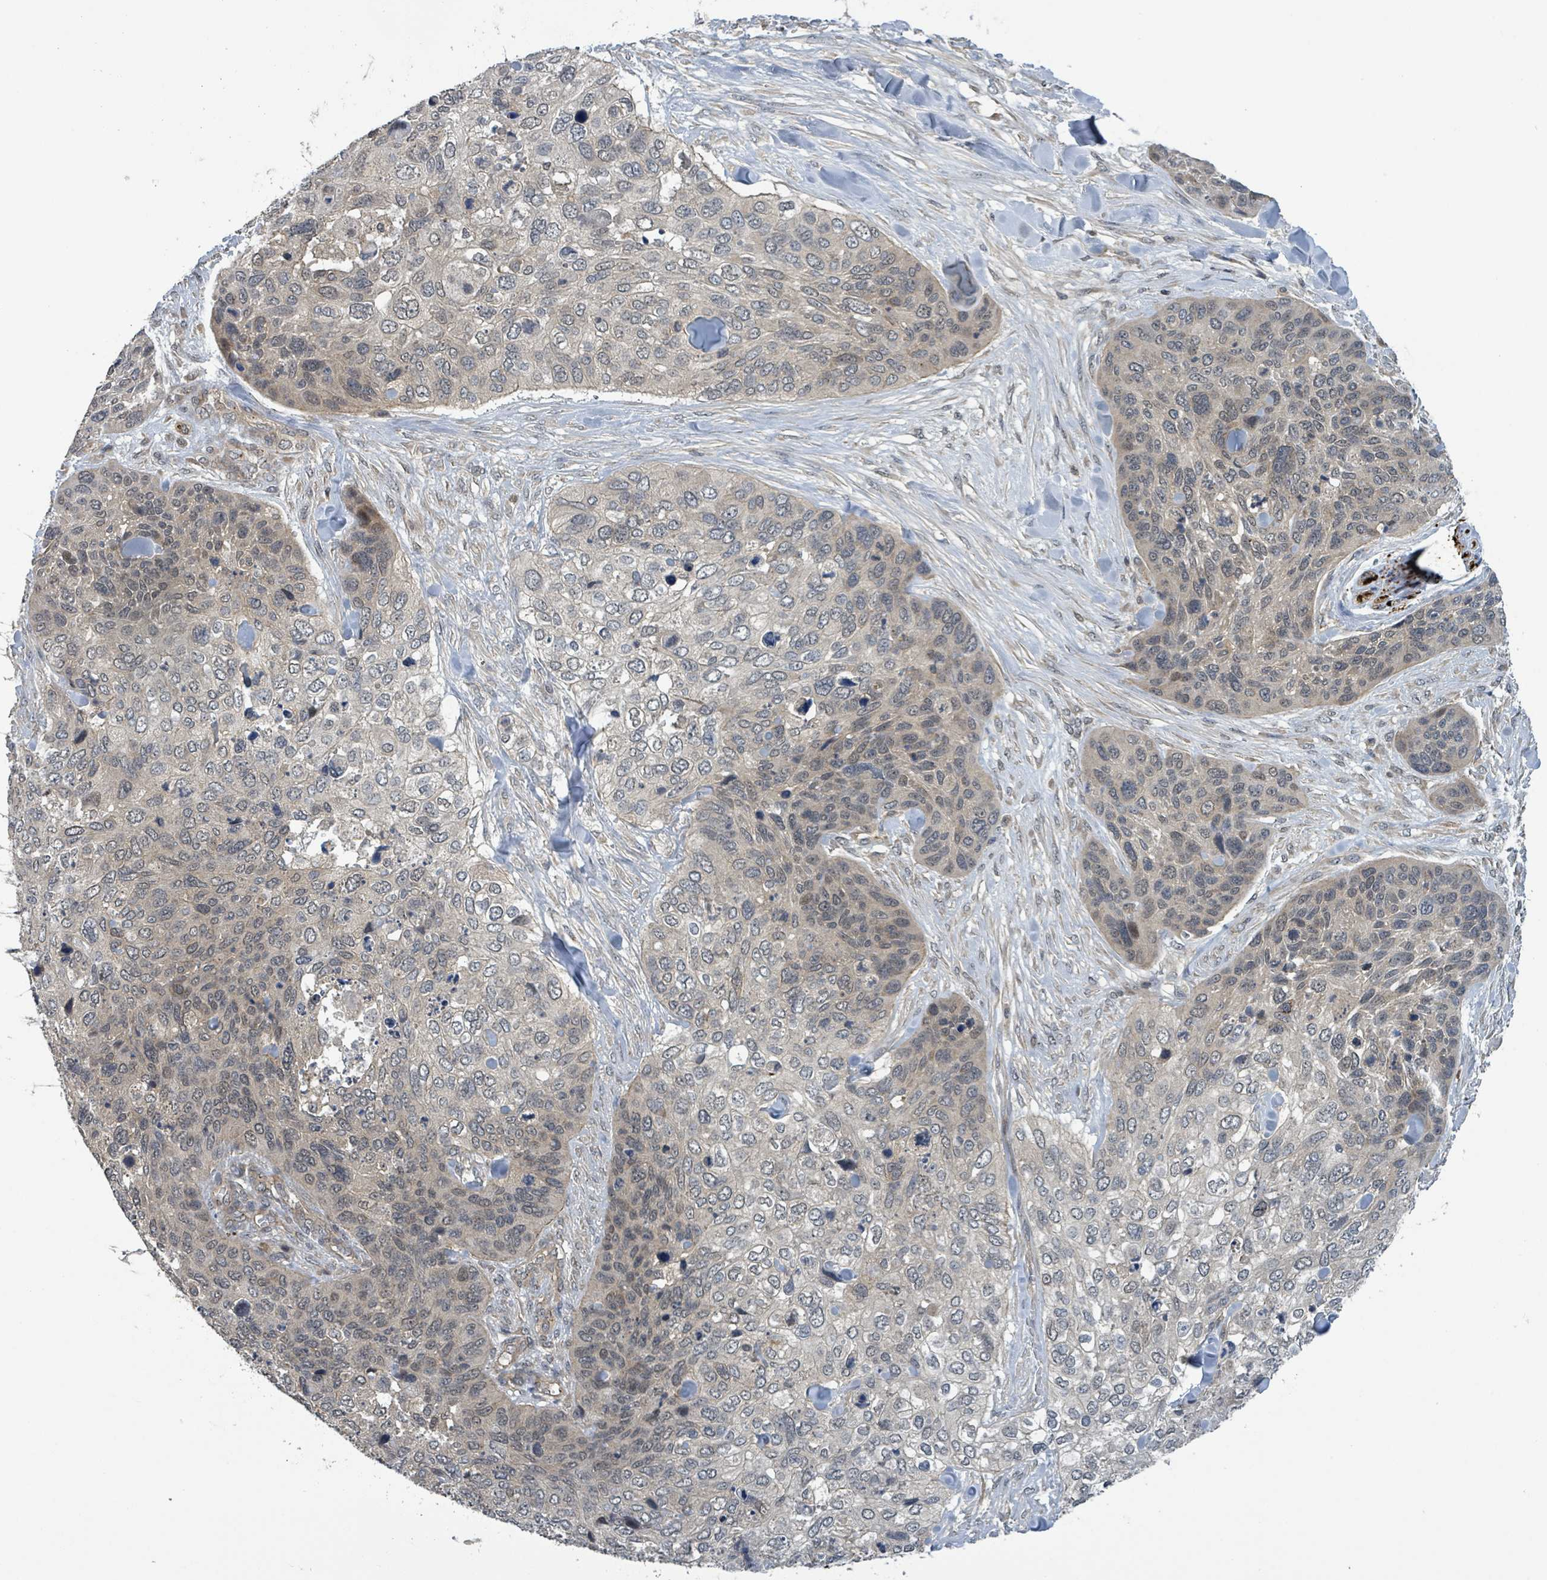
{"staining": {"intensity": "weak", "quantity": "25%-75%", "location": "cytoplasmic/membranous"}, "tissue": "skin cancer", "cell_type": "Tumor cells", "image_type": "cancer", "snomed": [{"axis": "morphology", "description": "Basal cell carcinoma"}, {"axis": "topography", "description": "Skin"}], "caption": "Immunohistochemical staining of skin cancer (basal cell carcinoma) displays low levels of weak cytoplasmic/membranous expression in approximately 25%-75% of tumor cells.", "gene": "CCDC121", "patient": {"sex": "female", "age": 74}}